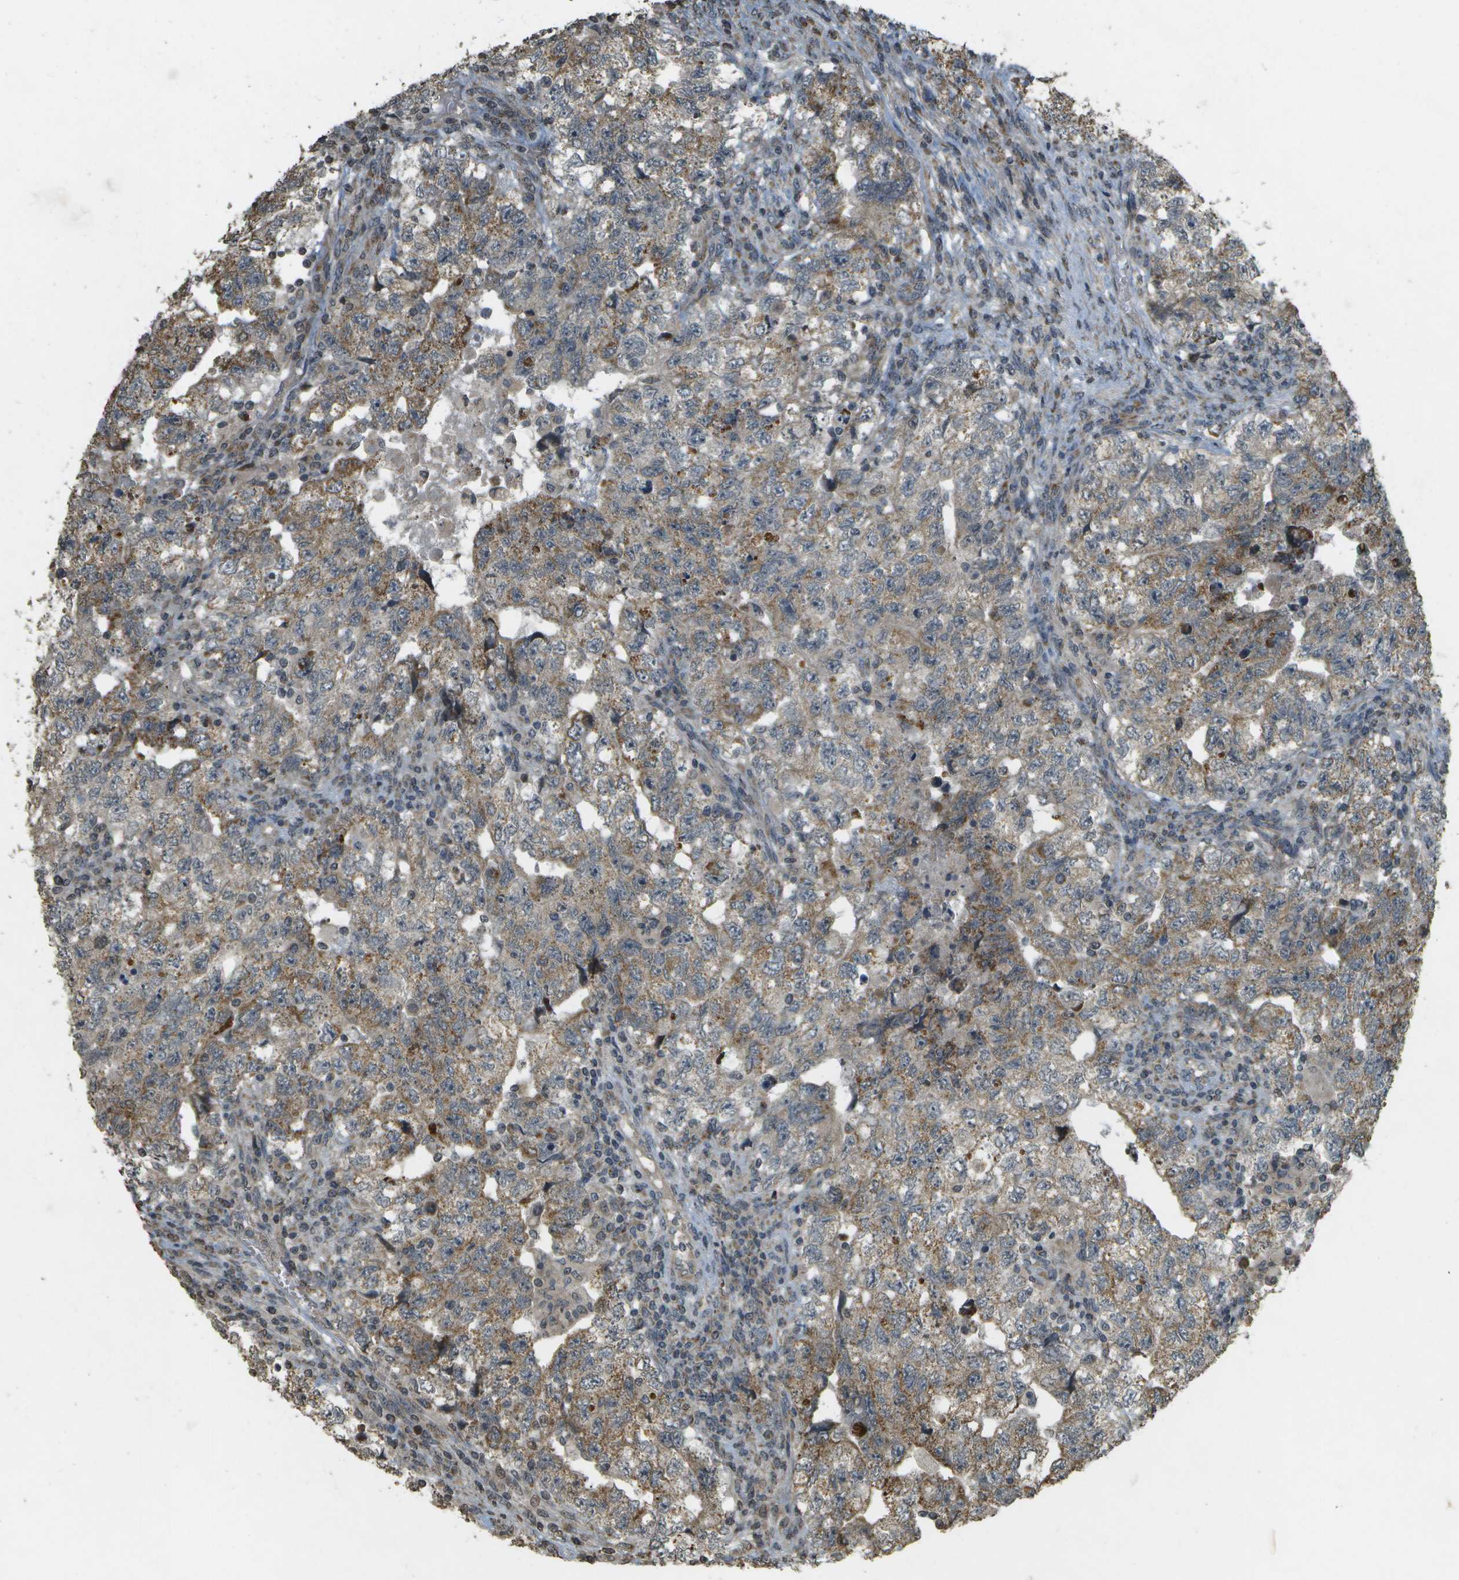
{"staining": {"intensity": "moderate", "quantity": ">75%", "location": "cytoplasmic/membranous"}, "tissue": "testis cancer", "cell_type": "Tumor cells", "image_type": "cancer", "snomed": [{"axis": "morphology", "description": "Carcinoma, Embryonal, NOS"}, {"axis": "topography", "description": "Testis"}], "caption": "Immunohistochemistry (DAB (3,3'-diaminobenzidine)) staining of embryonal carcinoma (testis) demonstrates moderate cytoplasmic/membranous protein expression in approximately >75% of tumor cells.", "gene": "RAB21", "patient": {"sex": "male", "age": 36}}